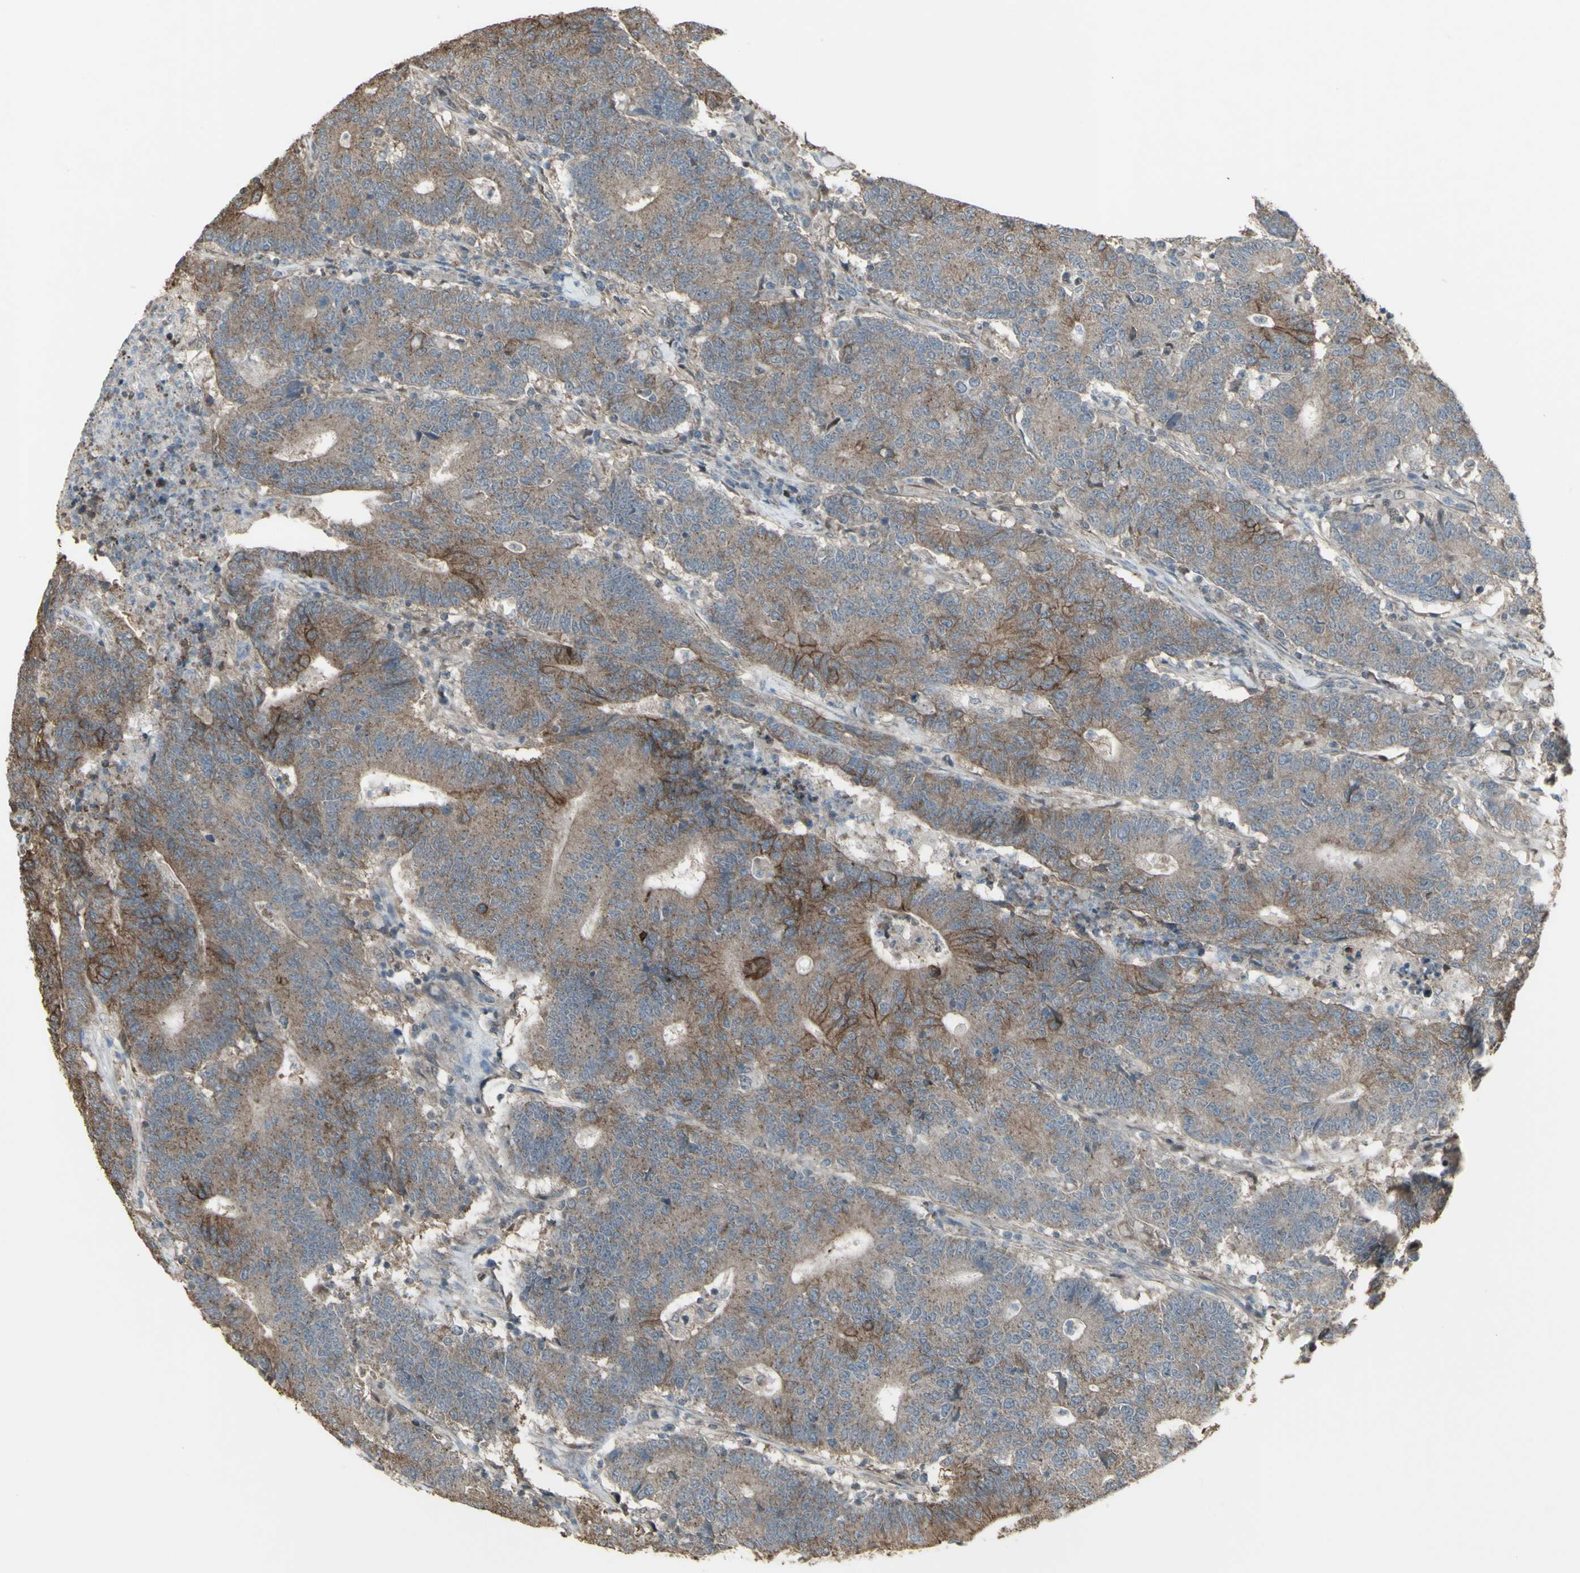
{"staining": {"intensity": "moderate", "quantity": ">75%", "location": "cytoplasmic/membranous"}, "tissue": "colorectal cancer", "cell_type": "Tumor cells", "image_type": "cancer", "snomed": [{"axis": "morphology", "description": "Normal tissue, NOS"}, {"axis": "morphology", "description": "Adenocarcinoma, NOS"}, {"axis": "topography", "description": "Colon"}], "caption": "Immunohistochemistry (IHC) histopathology image of neoplastic tissue: human adenocarcinoma (colorectal) stained using IHC demonstrates medium levels of moderate protein expression localized specifically in the cytoplasmic/membranous of tumor cells, appearing as a cytoplasmic/membranous brown color.", "gene": "FXYD3", "patient": {"sex": "female", "age": 75}}